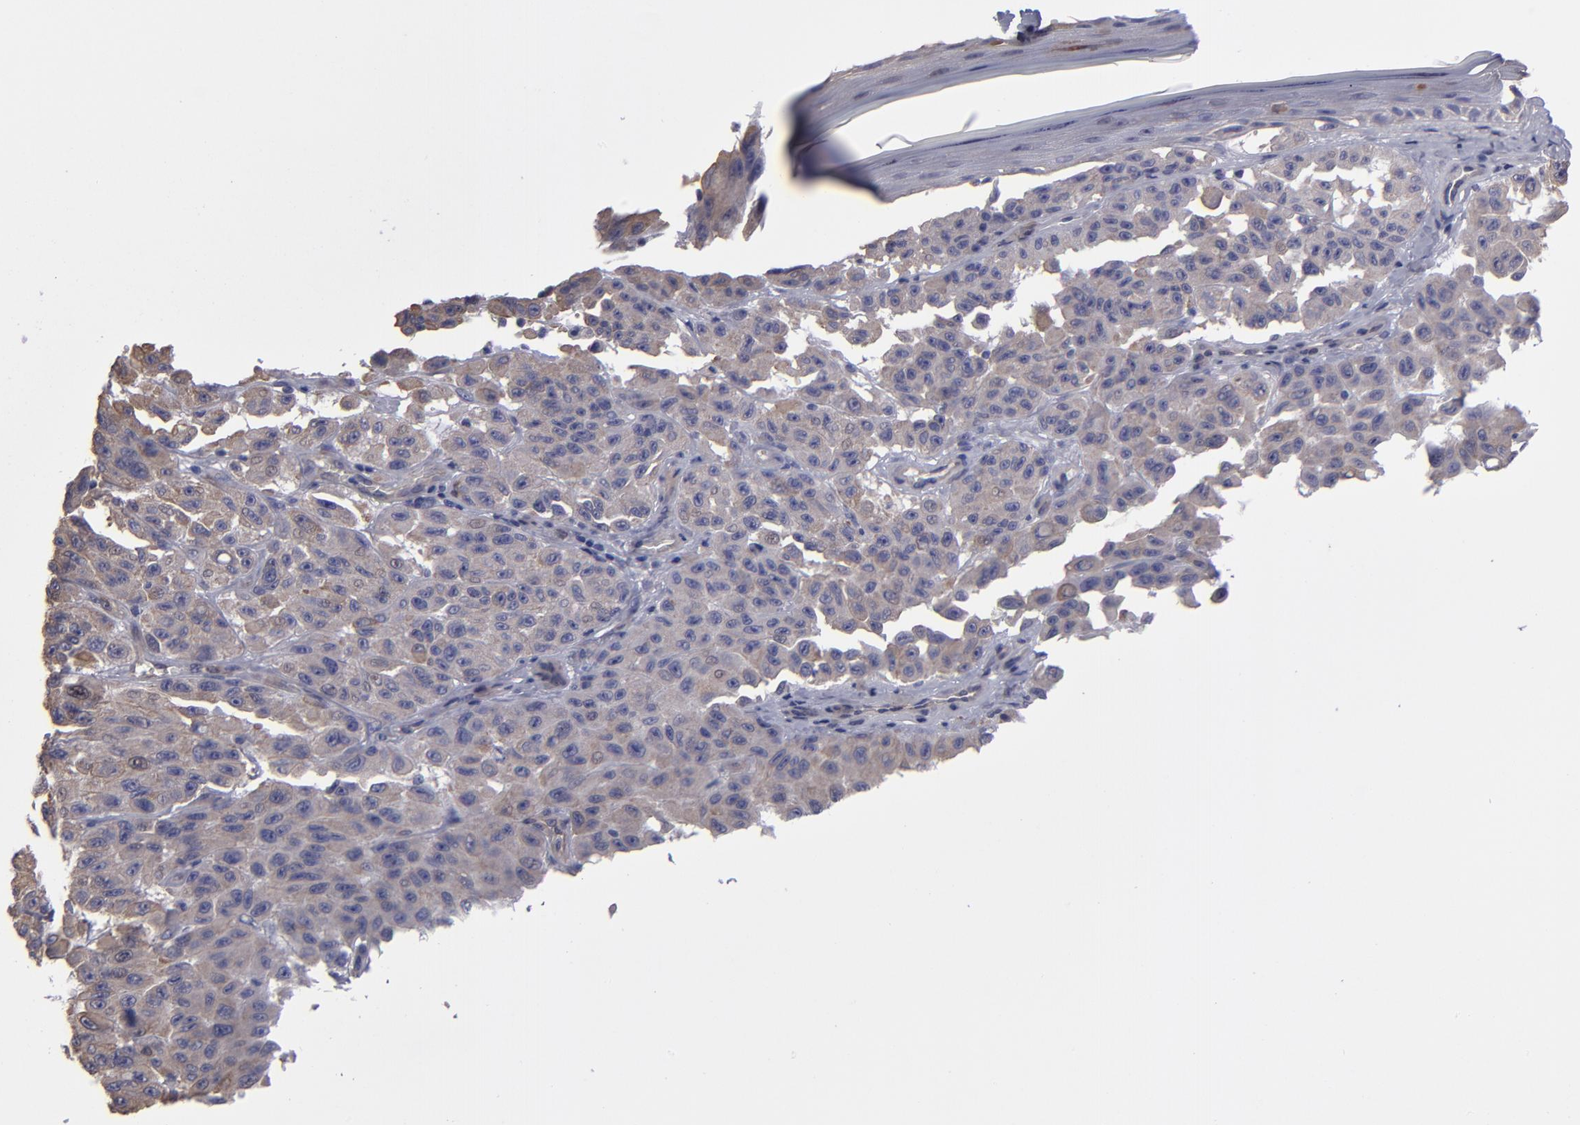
{"staining": {"intensity": "weak", "quantity": ">75%", "location": "cytoplasmic/membranous"}, "tissue": "melanoma", "cell_type": "Tumor cells", "image_type": "cancer", "snomed": [{"axis": "morphology", "description": "Malignant melanoma, NOS"}, {"axis": "topography", "description": "Skin"}], "caption": "IHC image of neoplastic tissue: malignant melanoma stained using immunohistochemistry (IHC) displays low levels of weak protein expression localized specifically in the cytoplasmic/membranous of tumor cells, appearing as a cytoplasmic/membranous brown color.", "gene": "NDRG2", "patient": {"sex": "male", "age": 30}}